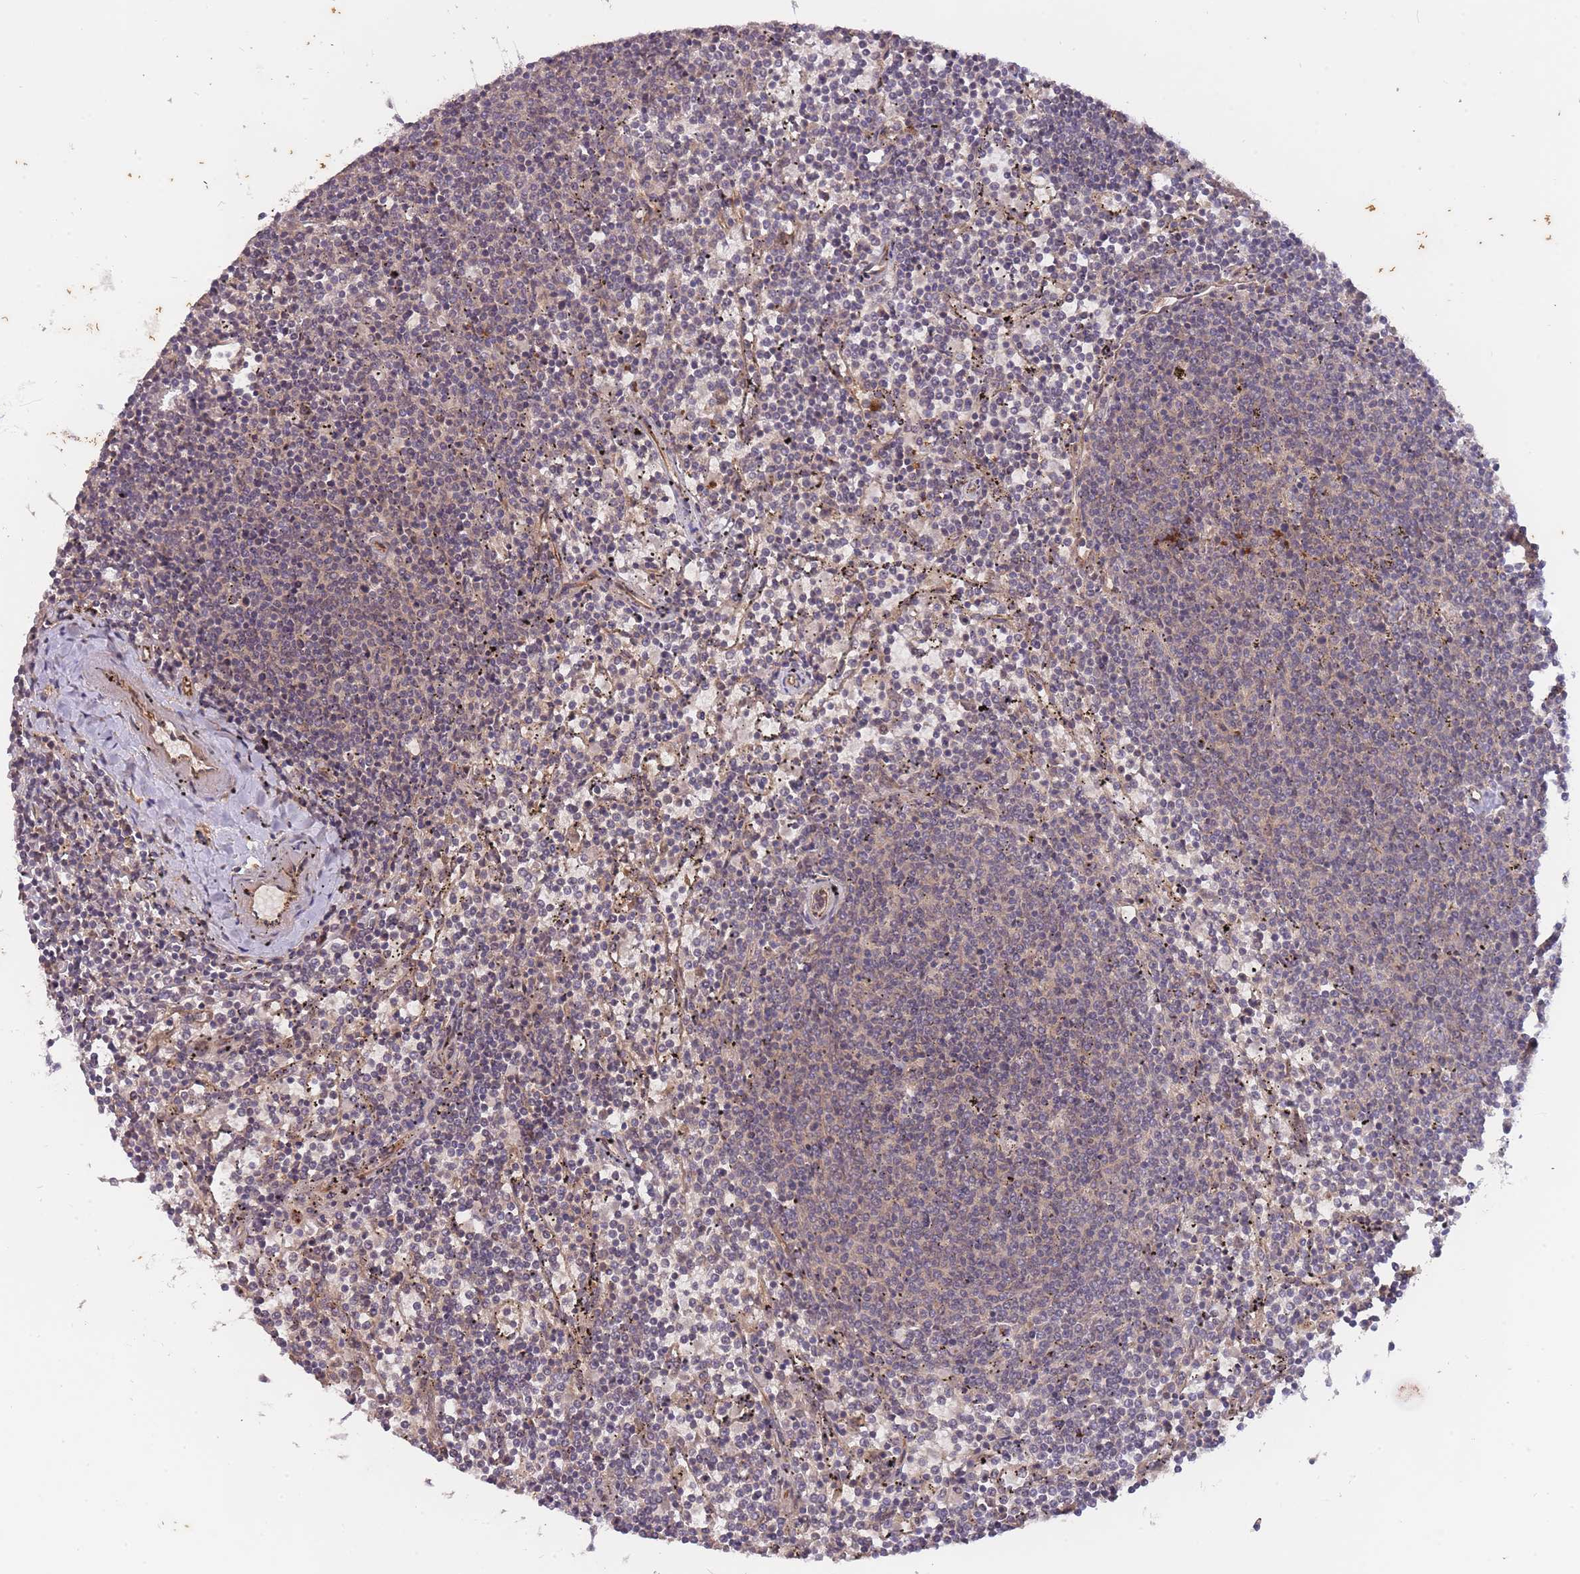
{"staining": {"intensity": "weak", "quantity": "<25%", "location": "cytoplasmic/membranous"}, "tissue": "lymphoma", "cell_type": "Tumor cells", "image_type": "cancer", "snomed": [{"axis": "morphology", "description": "Malignant lymphoma, non-Hodgkin's type, Low grade"}, {"axis": "topography", "description": "Spleen"}], "caption": "Tumor cells show no significant protein expression in malignant lymphoma, non-Hodgkin's type (low-grade). (Stains: DAB immunohistochemistry (IHC) with hematoxylin counter stain, Microscopy: brightfield microscopy at high magnification).", "gene": "SMC6", "patient": {"sex": "female", "age": 50}}